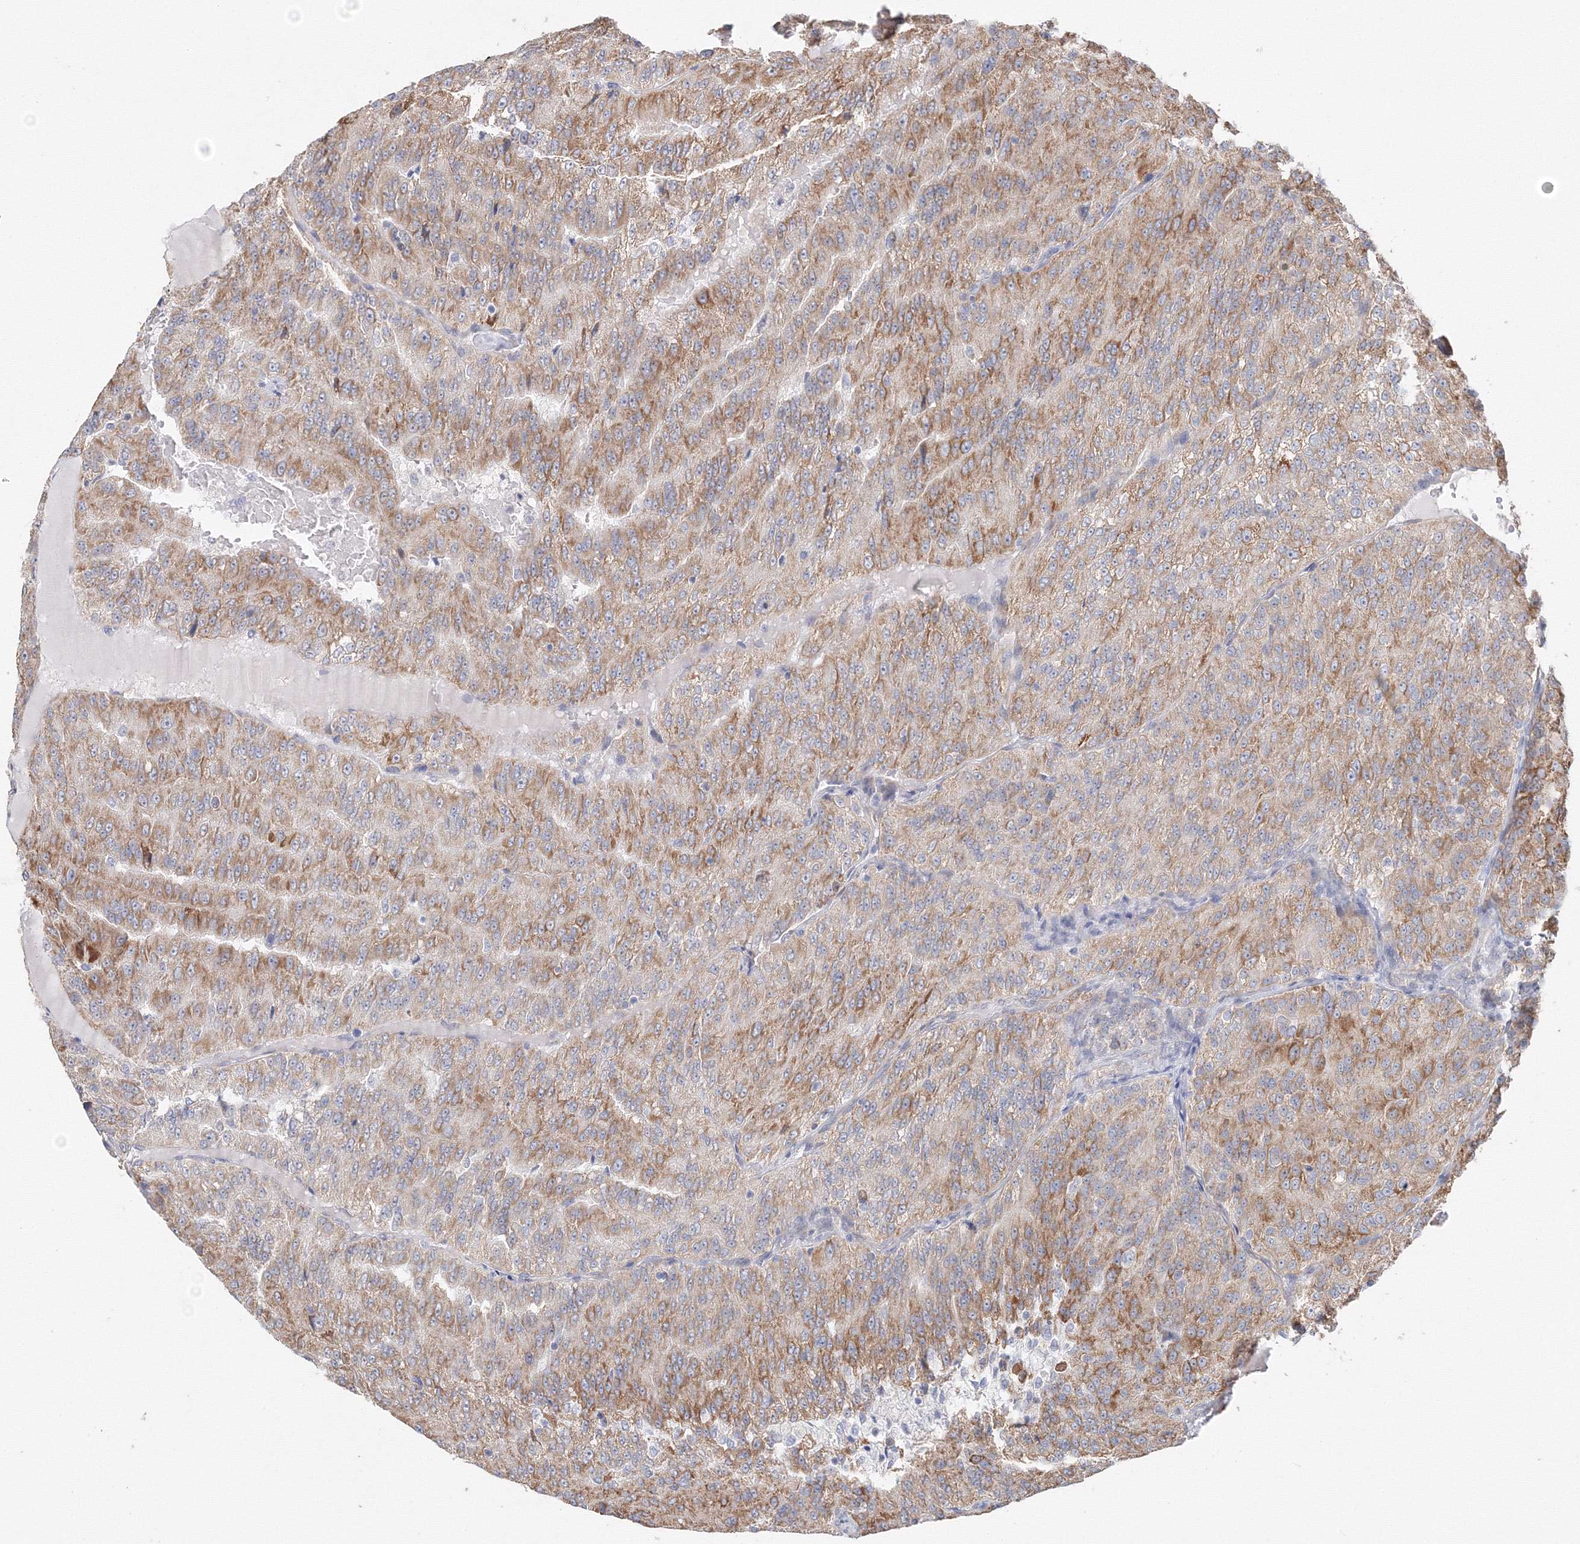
{"staining": {"intensity": "moderate", "quantity": ">75%", "location": "cytoplasmic/membranous"}, "tissue": "renal cancer", "cell_type": "Tumor cells", "image_type": "cancer", "snomed": [{"axis": "morphology", "description": "Adenocarcinoma, NOS"}, {"axis": "topography", "description": "Kidney"}], "caption": "A brown stain labels moderate cytoplasmic/membranous positivity of a protein in human renal adenocarcinoma tumor cells. (DAB IHC, brown staining for protein, blue staining for nuclei).", "gene": "DHRS12", "patient": {"sex": "female", "age": 63}}